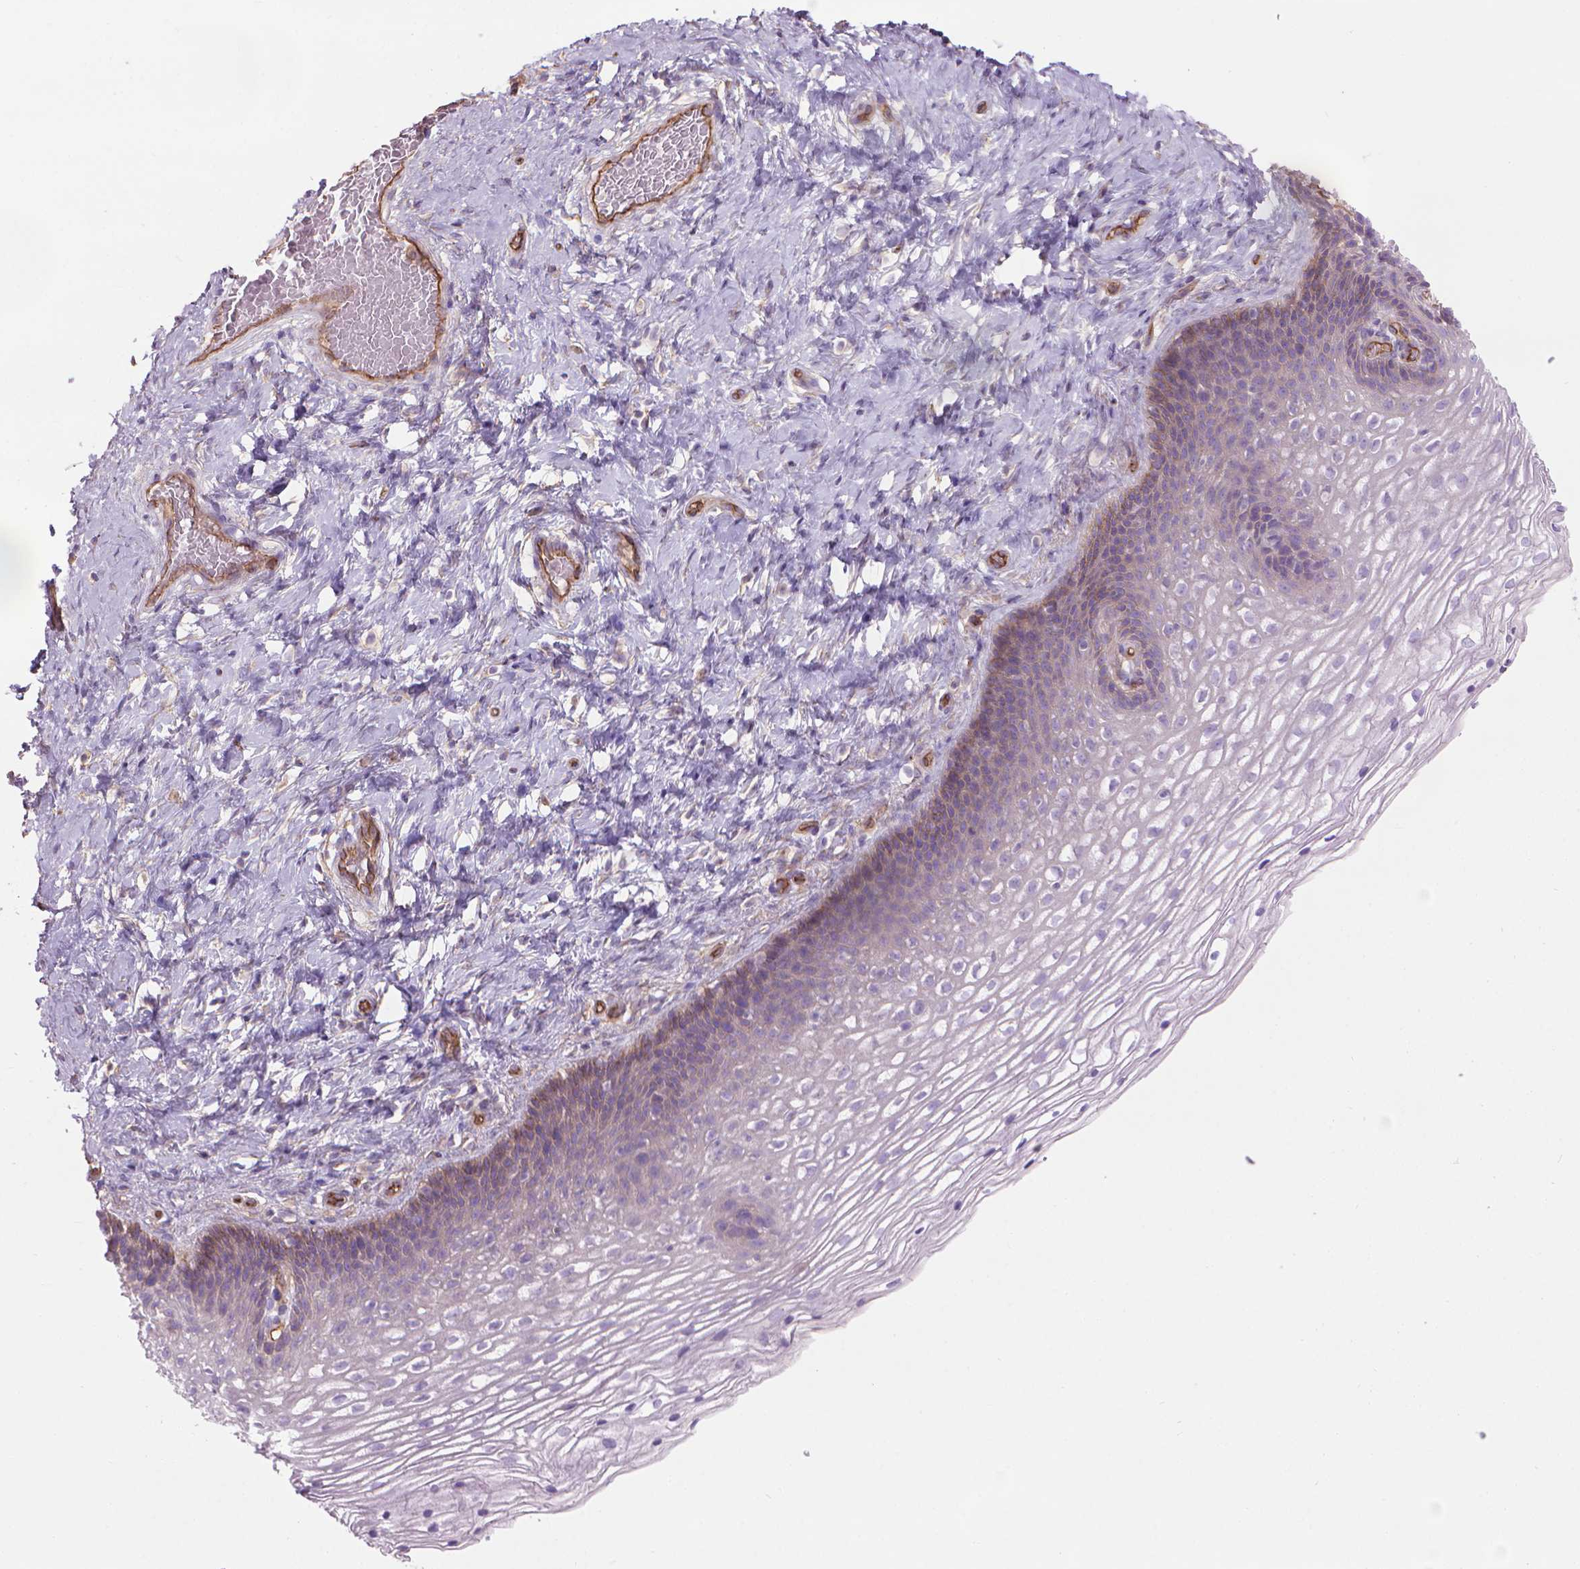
{"staining": {"intensity": "negative", "quantity": "none", "location": "none"}, "tissue": "cervix", "cell_type": "Glandular cells", "image_type": "normal", "snomed": [{"axis": "morphology", "description": "Normal tissue, NOS"}, {"axis": "topography", "description": "Cervix"}], "caption": "Protein analysis of normal cervix shows no significant positivity in glandular cells.", "gene": "TENT5A", "patient": {"sex": "female", "age": 34}}